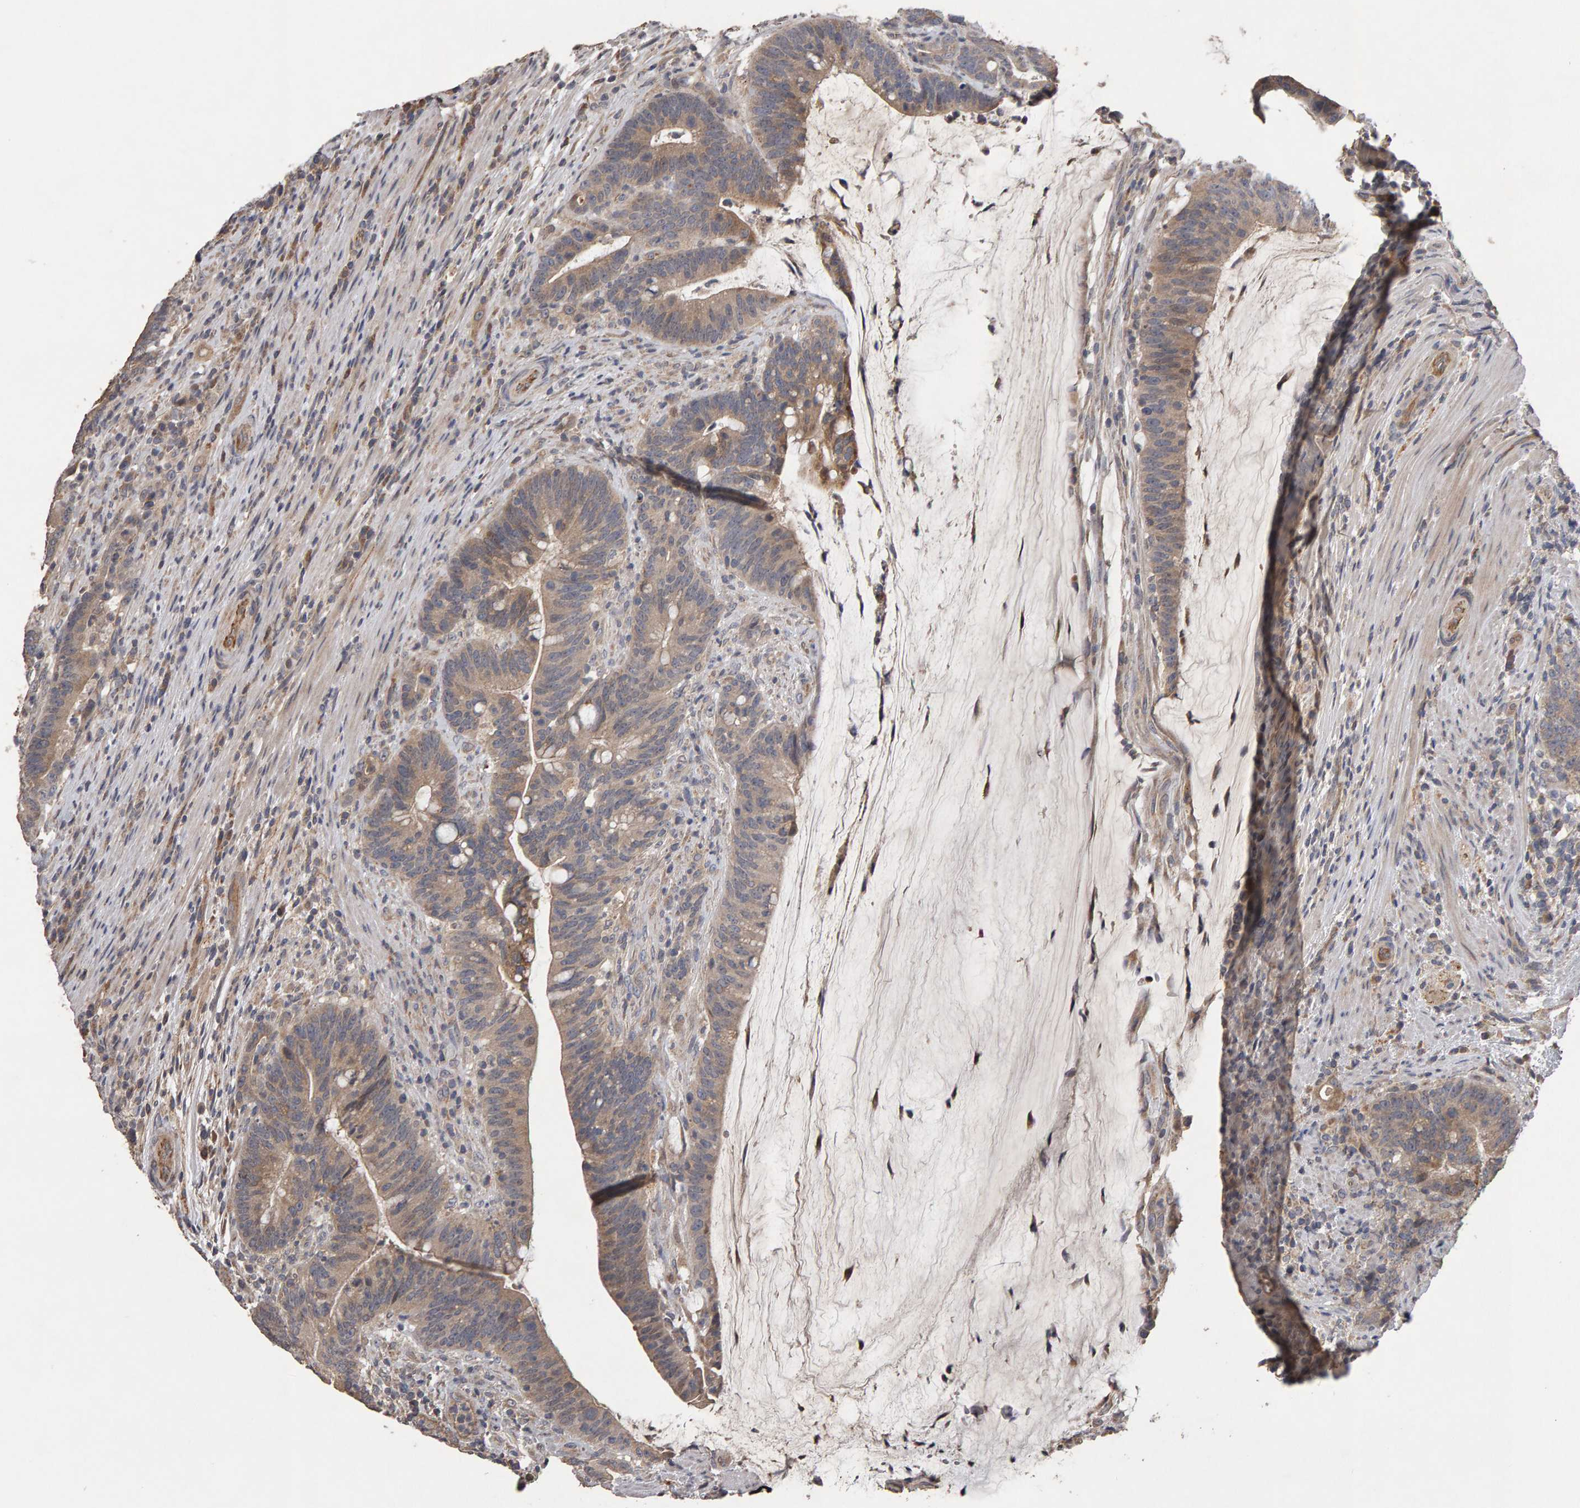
{"staining": {"intensity": "weak", "quantity": ">75%", "location": "cytoplasmic/membranous"}, "tissue": "colorectal cancer", "cell_type": "Tumor cells", "image_type": "cancer", "snomed": [{"axis": "morphology", "description": "Adenocarcinoma, NOS"}, {"axis": "topography", "description": "Colon"}], "caption": "Protein staining shows weak cytoplasmic/membranous positivity in approximately >75% of tumor cells in colorectal adenocarcinoma.", "gene": "COASY", "patient": {"sex": "female", "age": 66}}